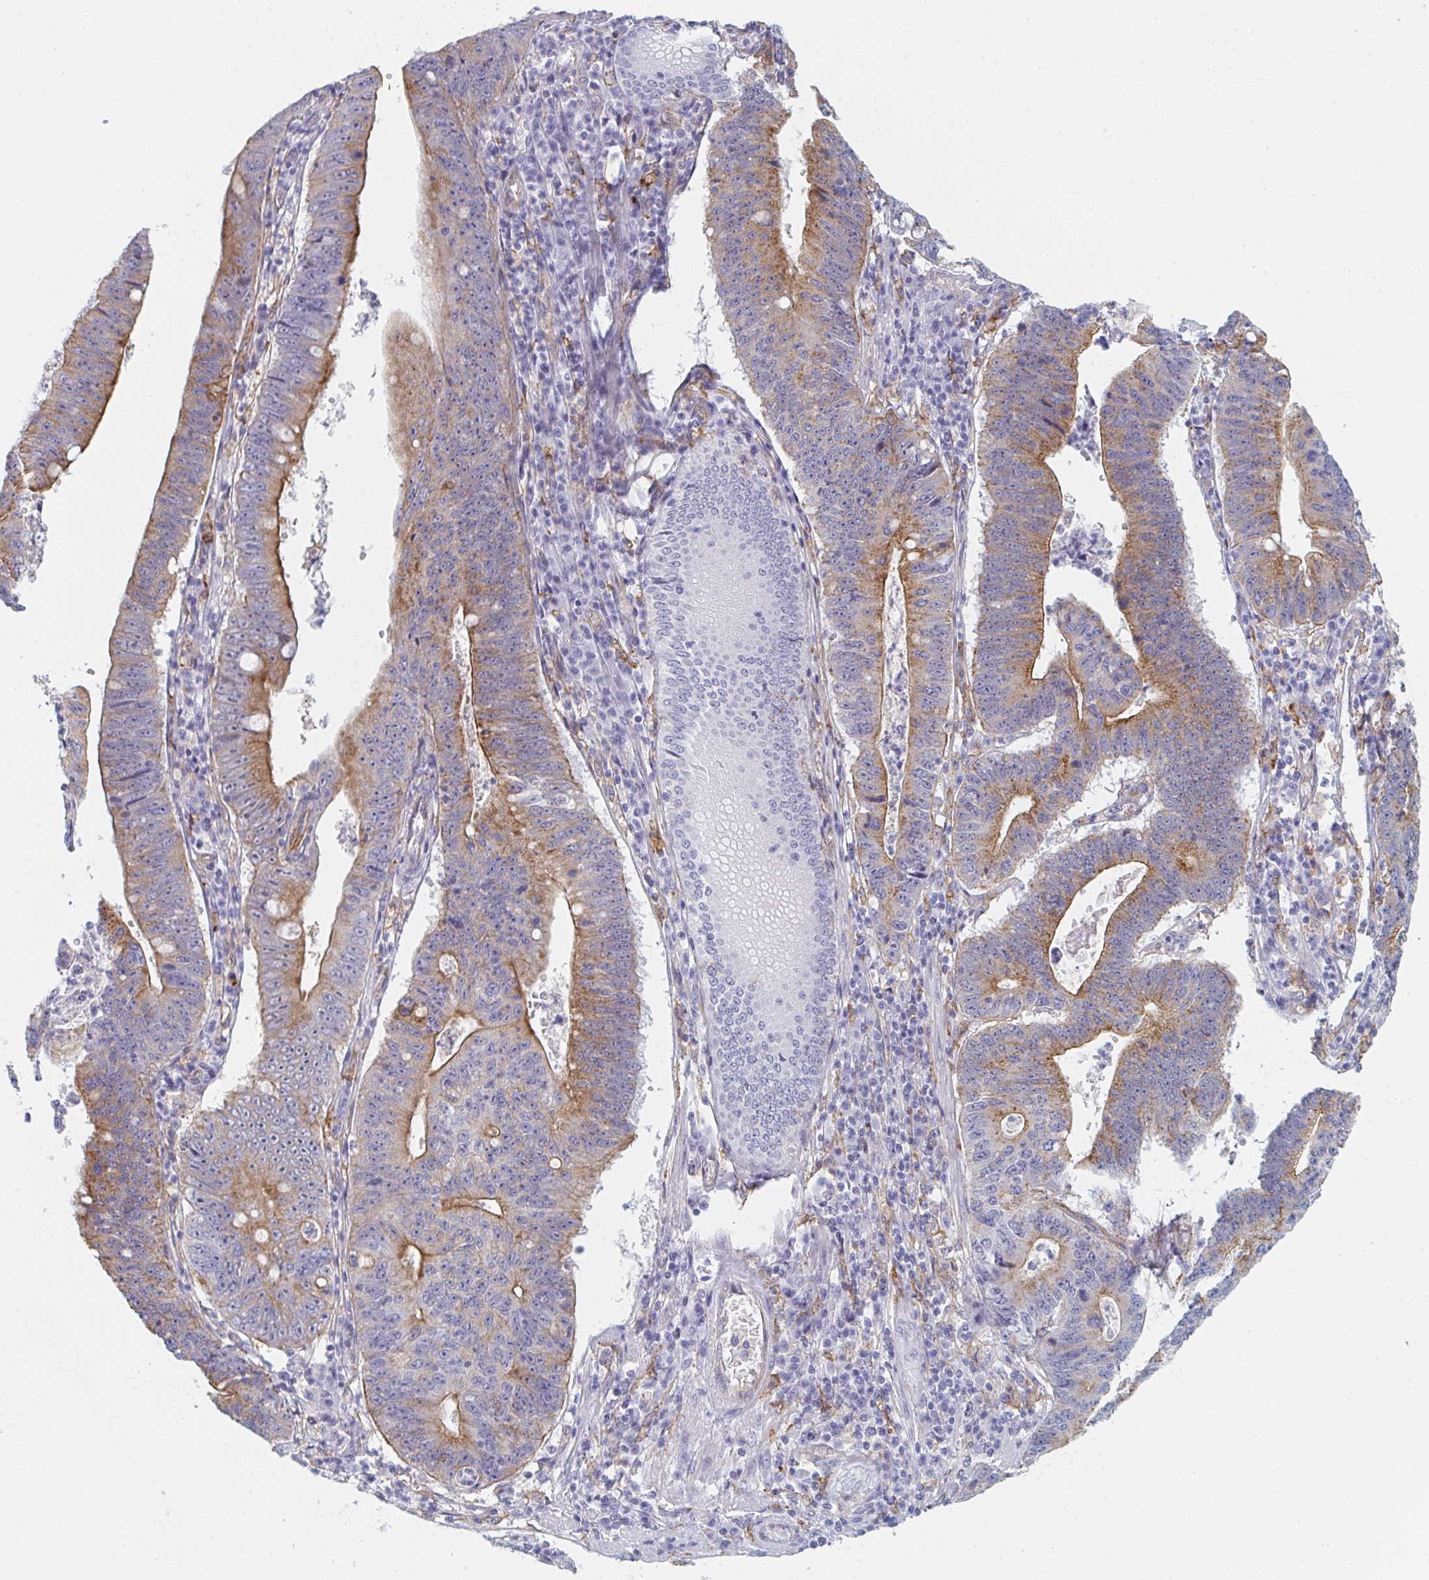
{"staining": {"intensity": "moderate", "quantity": "25%-75%", "location": "cytoplasmic/membranous"}, "tissue": "stomach cancer", "cell_type": "Tumor cells", "image_type": "cancer", "snomed": [{"axis": "morphology", "description": "Adenocarcinoma, NOS"}, {"axis": "topography", "description": "Stomach"}], "caption": "Stomach adenocarcinoma was stained to show a protein in brown. There is medium levels of moderate cytoplasmic/membranous positivity in approximately 25%-75% of tumor cells. (brown staining indicates protein expression, while blue staining denotes nuclei).", "gene": "DAB2", "patient": {"sex": "male", "age": 59}}